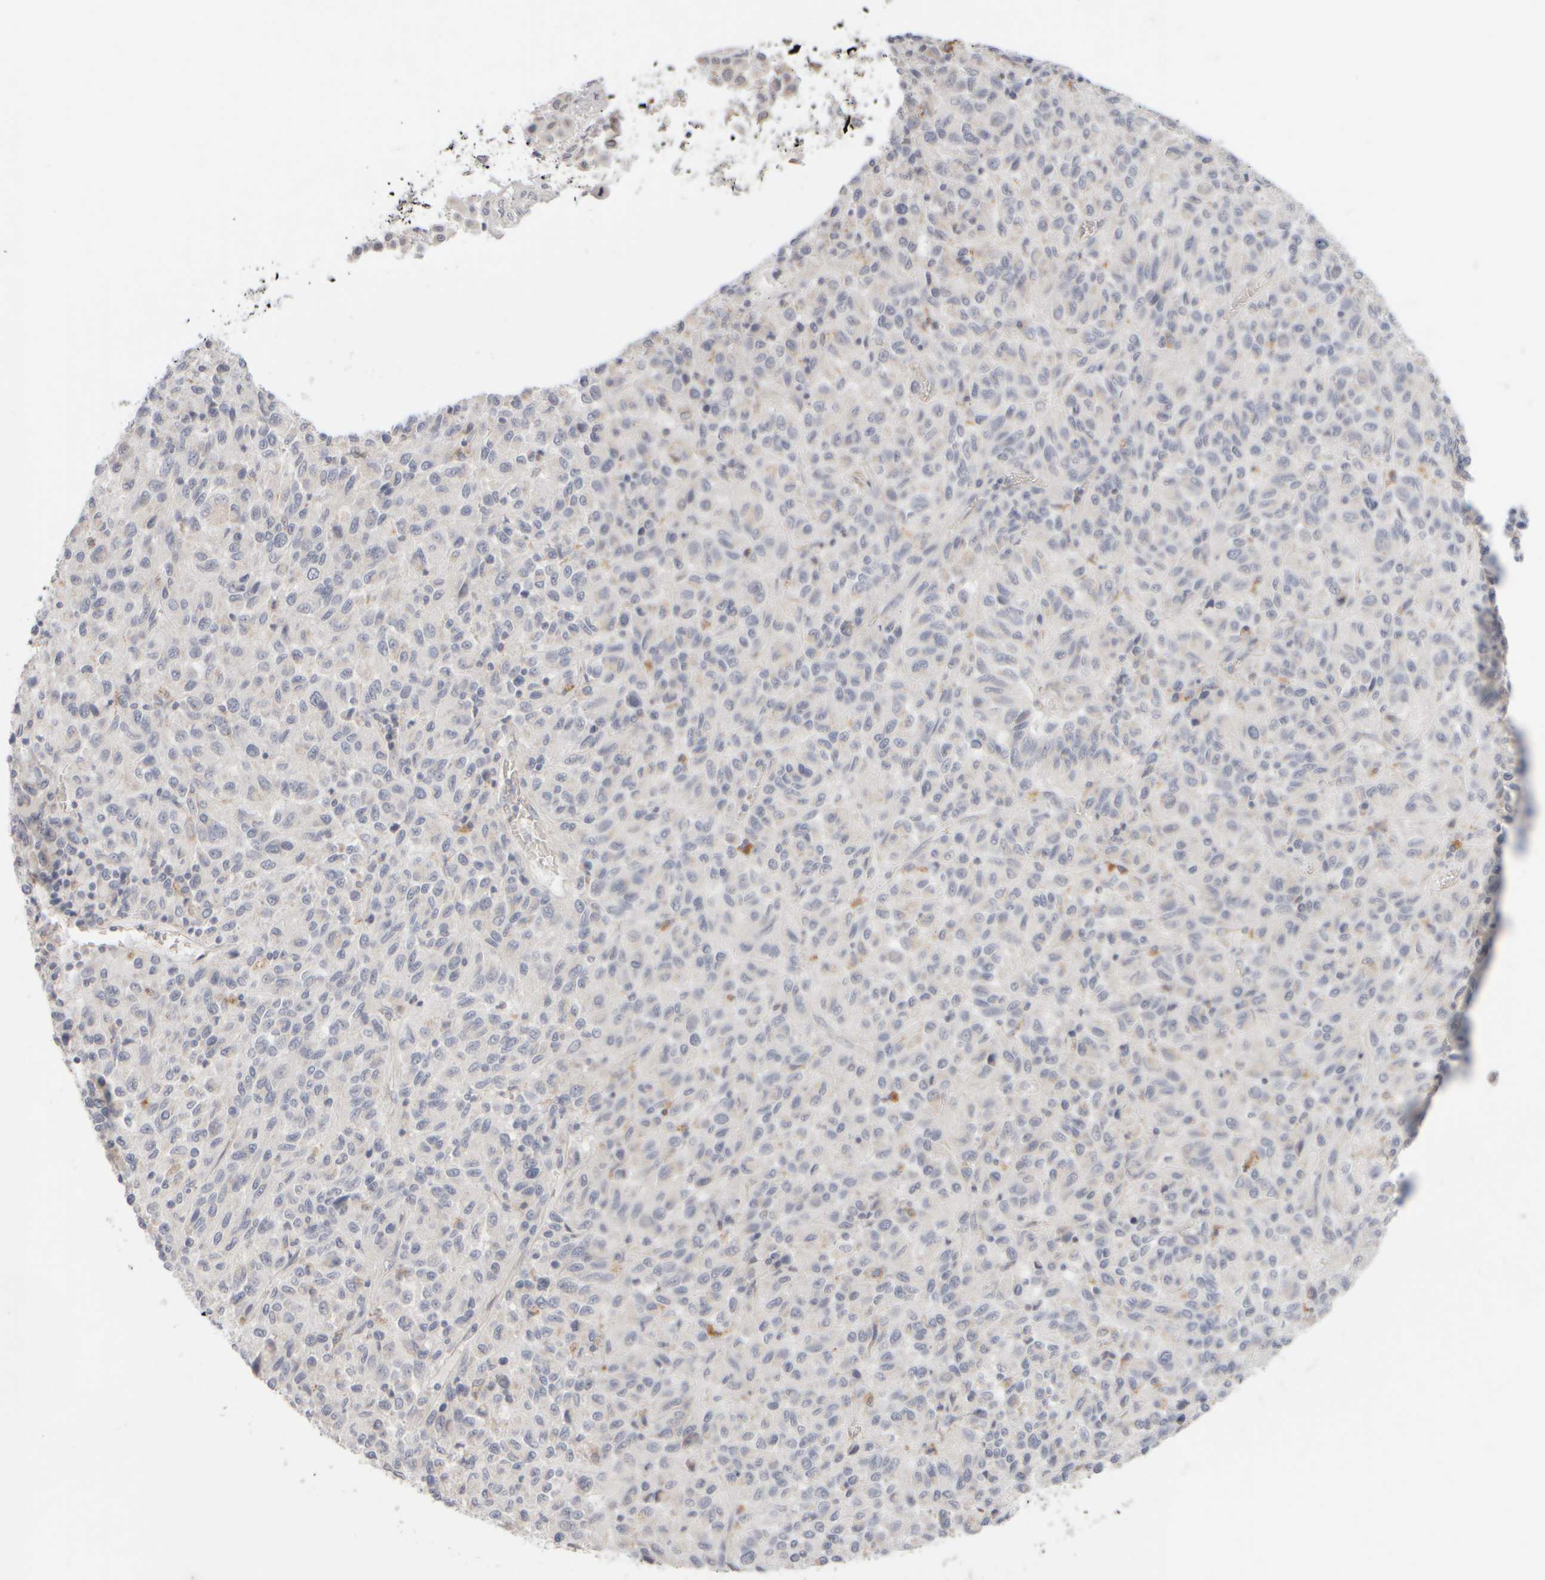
{"staining": {"intensity": "negative", "quantity": "none", "location": "none"}, "tissue": "melanoma", "cell_type": "Tumor cells", "image_type": "cancer", "snomed": [{"axis": "morphology", "description": "Malignant melanoma, Metastatic site"}, {"axis": "topography", "description": "Lung"}], "caption": "Immunohistochemistry (IHC) histopathology image of melanoma stained for a protein (brown), which demonstrates no staining in tumor cells.", "gene": "ZNF112", "patient": {"sex": "male", "age": 64}}